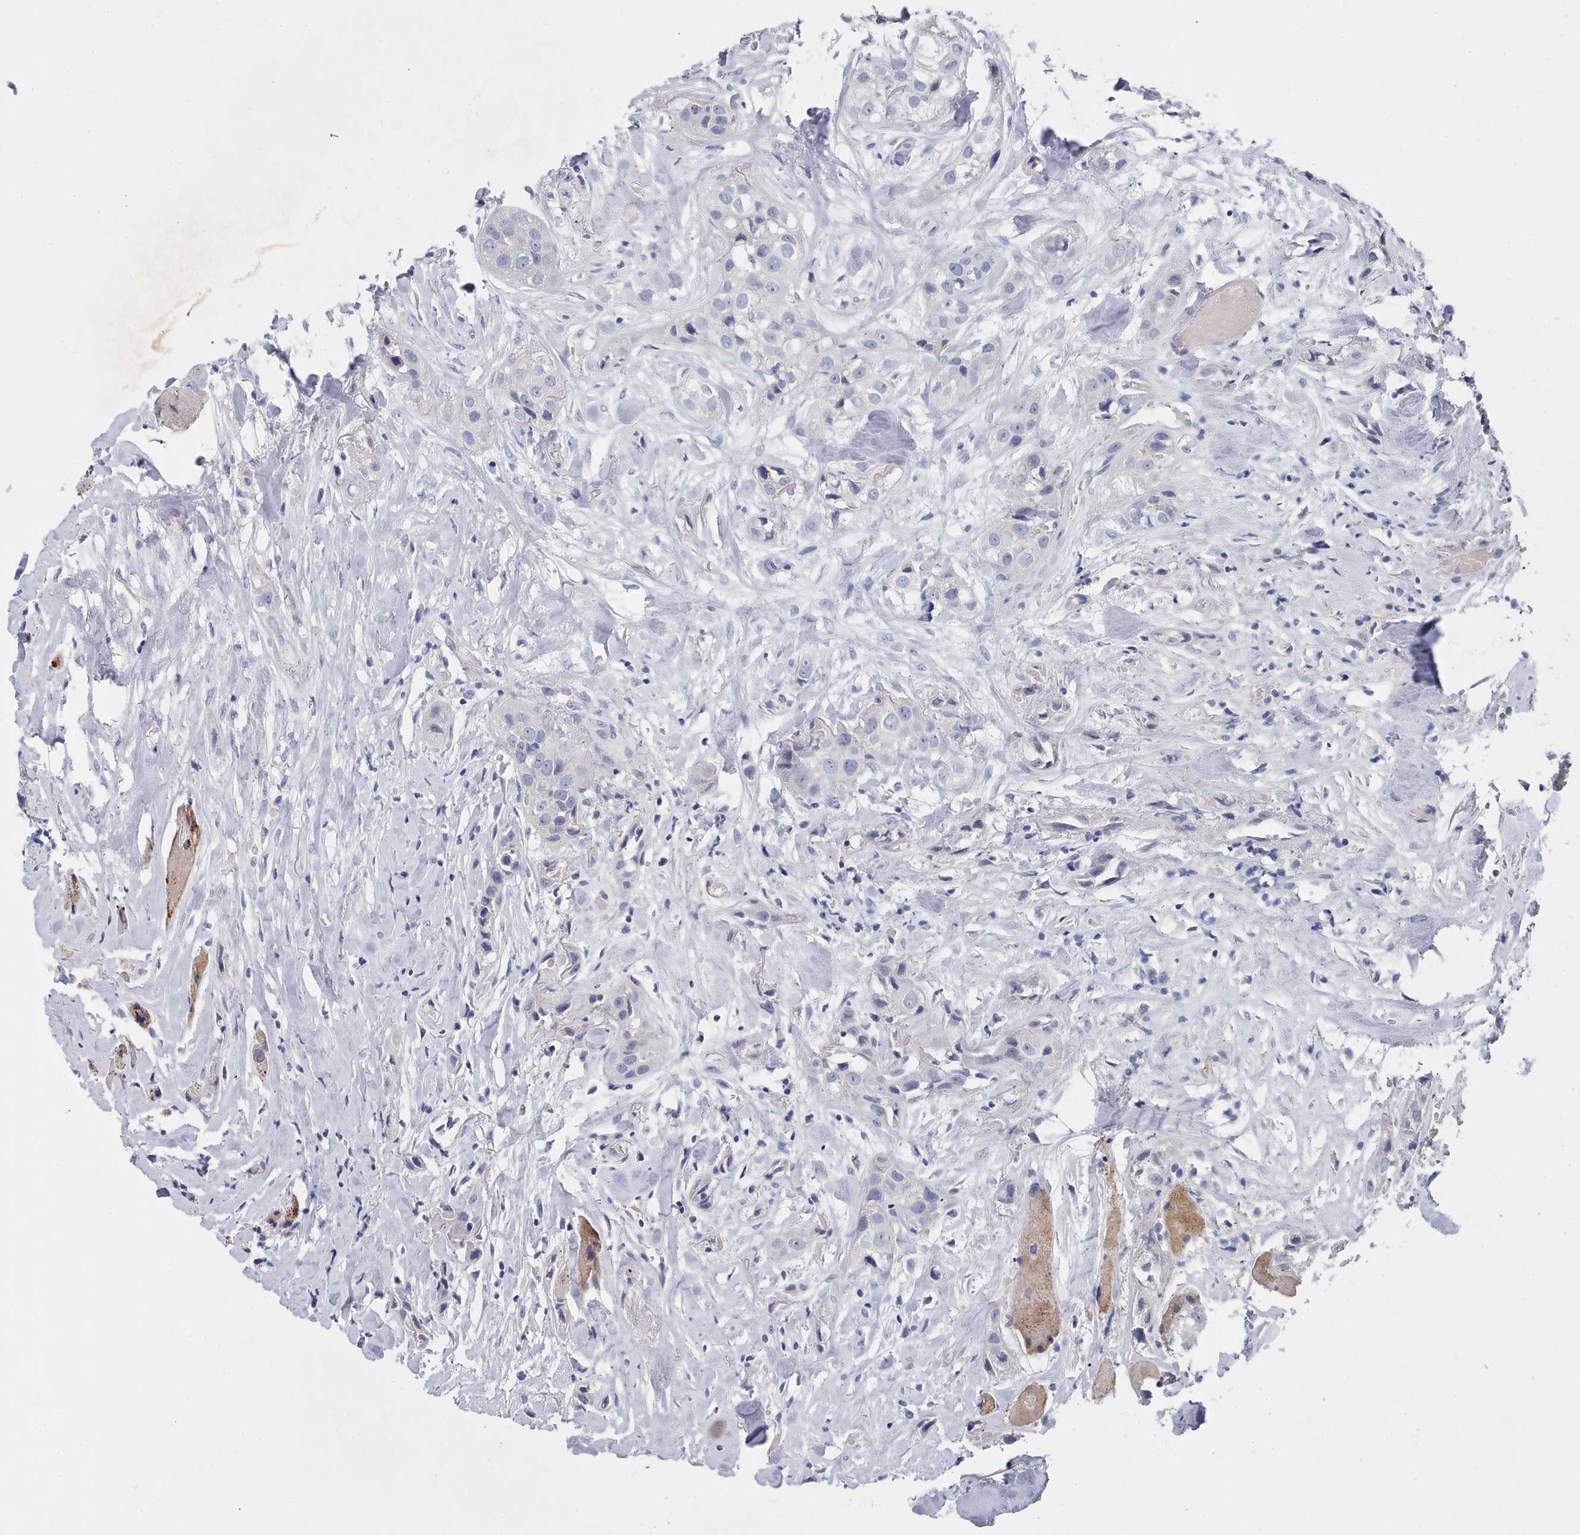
{"staining": {"intensity": "negative", "quantity": "none", "location": "none"}, "tissue": "head and neck cancer", "cell_type": "Tumor cells", "image_type": "cancer", "snomed": [{"axis": "morphology", "description": "Normal tissue, NOS"}, {"axis": "morphology", "description": "Squamous cell carcinoma, NOS"}, {"axis": "topography", "description": "Skeletal muscle"}, {"axis": "topography", "description": "Head-Neck"}], "caption": "Immunohistochemistry (IHC) image of human head and neck cancer (squamous cell carcinoma) stained for a protein (brown), which shows no expression in tumor cells.", "gene": "ACAD11", "patient": {"sex": "male", "age": 51}}